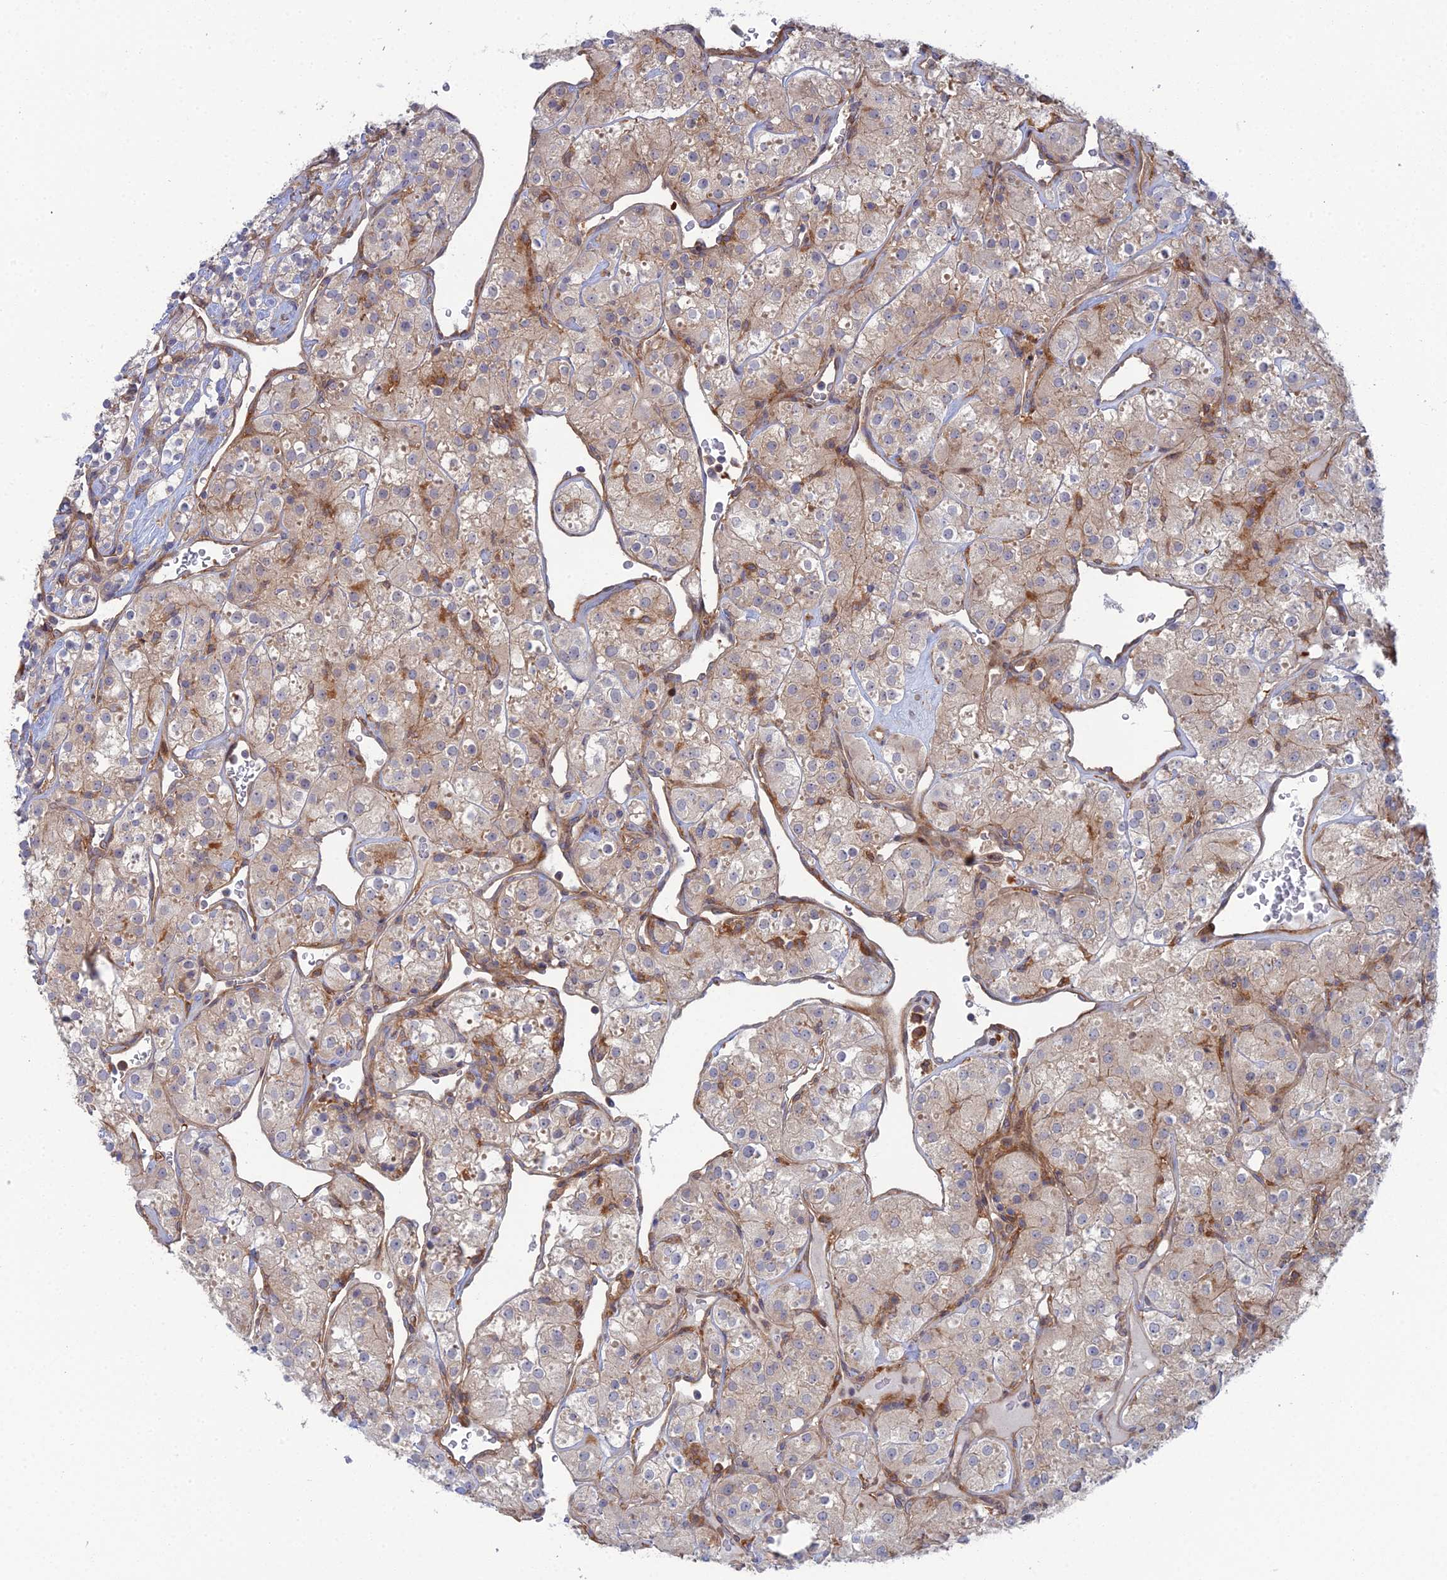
{"staining": {"intensity": "weak", "quantity": "<25%", "location": "cytoplasmic/membranous"}, "tissue": "renal cancer", "cell_type": "Tumor cells", "image_type": "cancer", "snomed": [{"axis": "morphology", "description": "Adenocarcinoma, NOS"}, {"axis": "topography", "description": "Kidney"}], "caption": "High magnification brightfield microscopy of renal cancer stained with DAB (3,3'-diaminobenzidine) (brown) and counterstained with hematoxylin (blue): tumor cells show no significant positivity.", "gene": "ABHD1", "patient": {"sex": "male", "age": 77}}